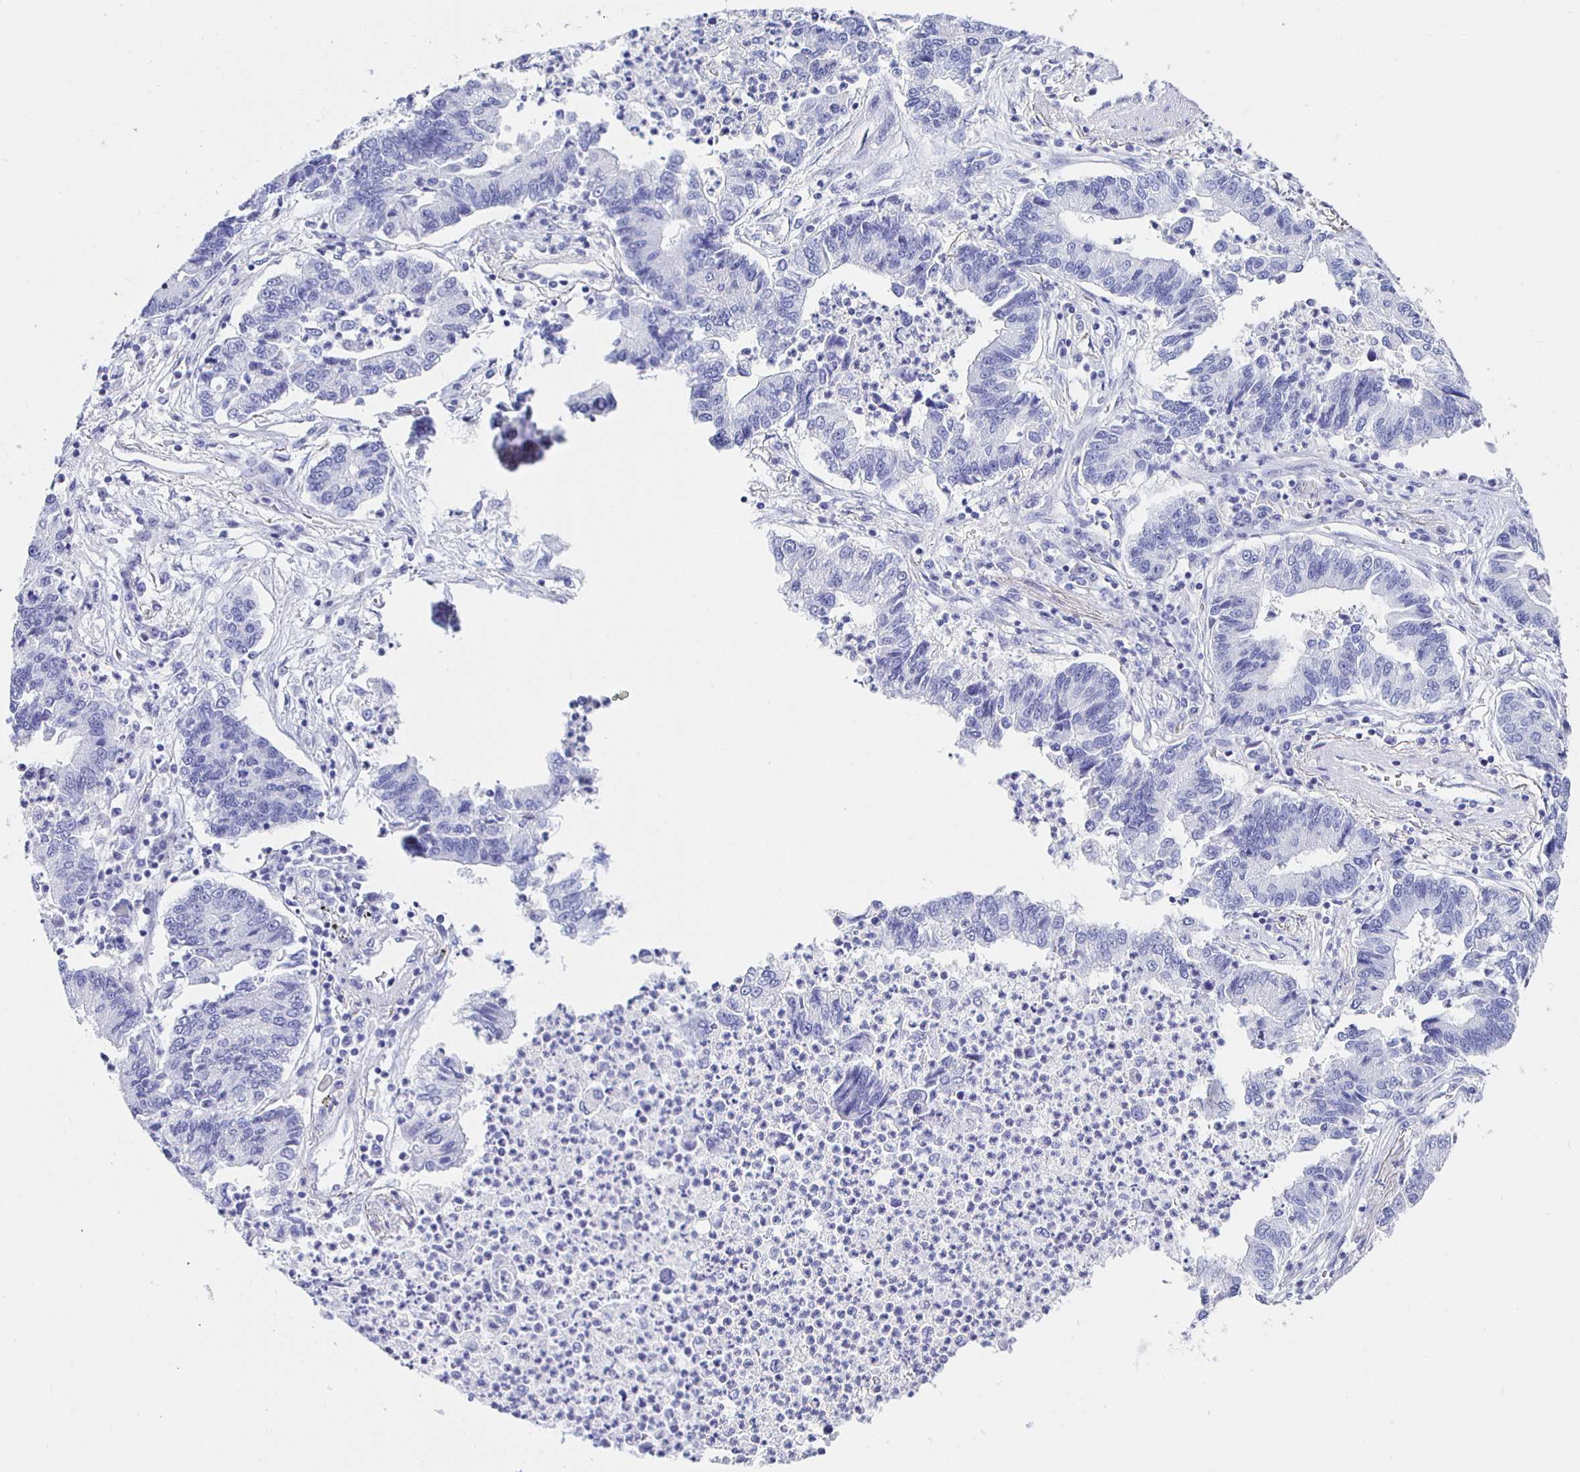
{"staining": {"intensity": "negative", "quantity": "none", "location": "none"}, "tissue": "lung cancer", "cell_type": "Tumor cells", "image_type": "cancer", "snomed": [{"axis": "morphology", "description": "Adenocarcinoma, NOS"}, {"axis": "topography", "description": "Lung"}], "caption": "Protein analysis of lung cancer exhibits no significant staining in tumor cells. Nuclei are stained in blue.", "gene": "HSPA4L", "patient": {"sex": "female", "age": 57}}